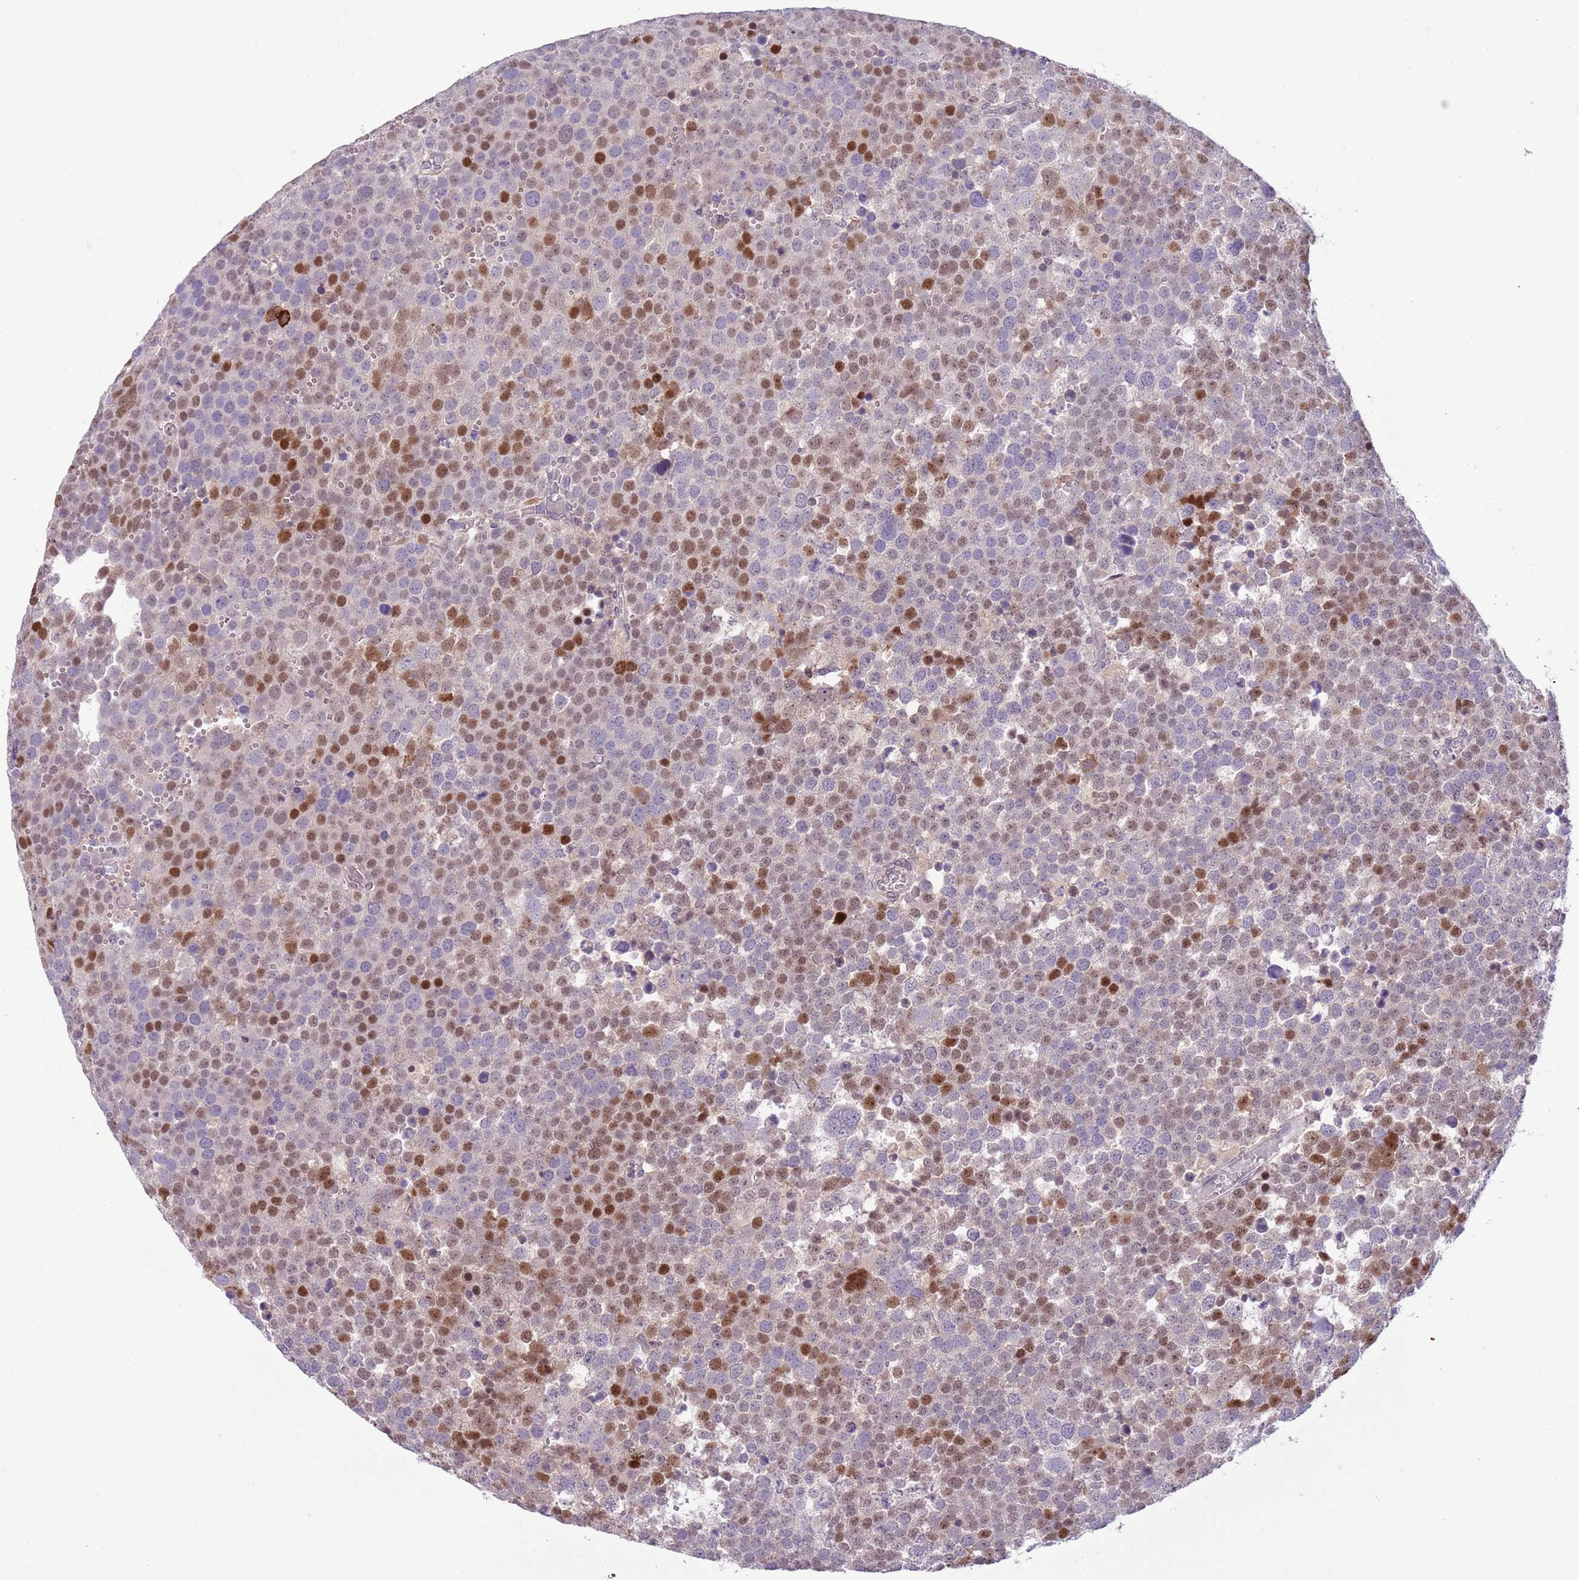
{"staining": {"intensity": "moderate", "quantity": "25%-75%", "location": "nuclear"}, "tissue": "testis cancer", "cell_type": "Tumor cells", "image_type": "cancer", "snomed": [{"axis": "morphology", "description": "Seminoma, NOS"}, {"axis": "topography", "description": "Testis"}], "caption": "Moderate nuclear protein positivity is appreciated in approximately 25%-75% of tumor cells in testis cancer (seminoma). (Brightfield microscopy of DAB IHC at high magnification).", "gene": "CCND2", "patient": {"sex": "male", "age": 71}}